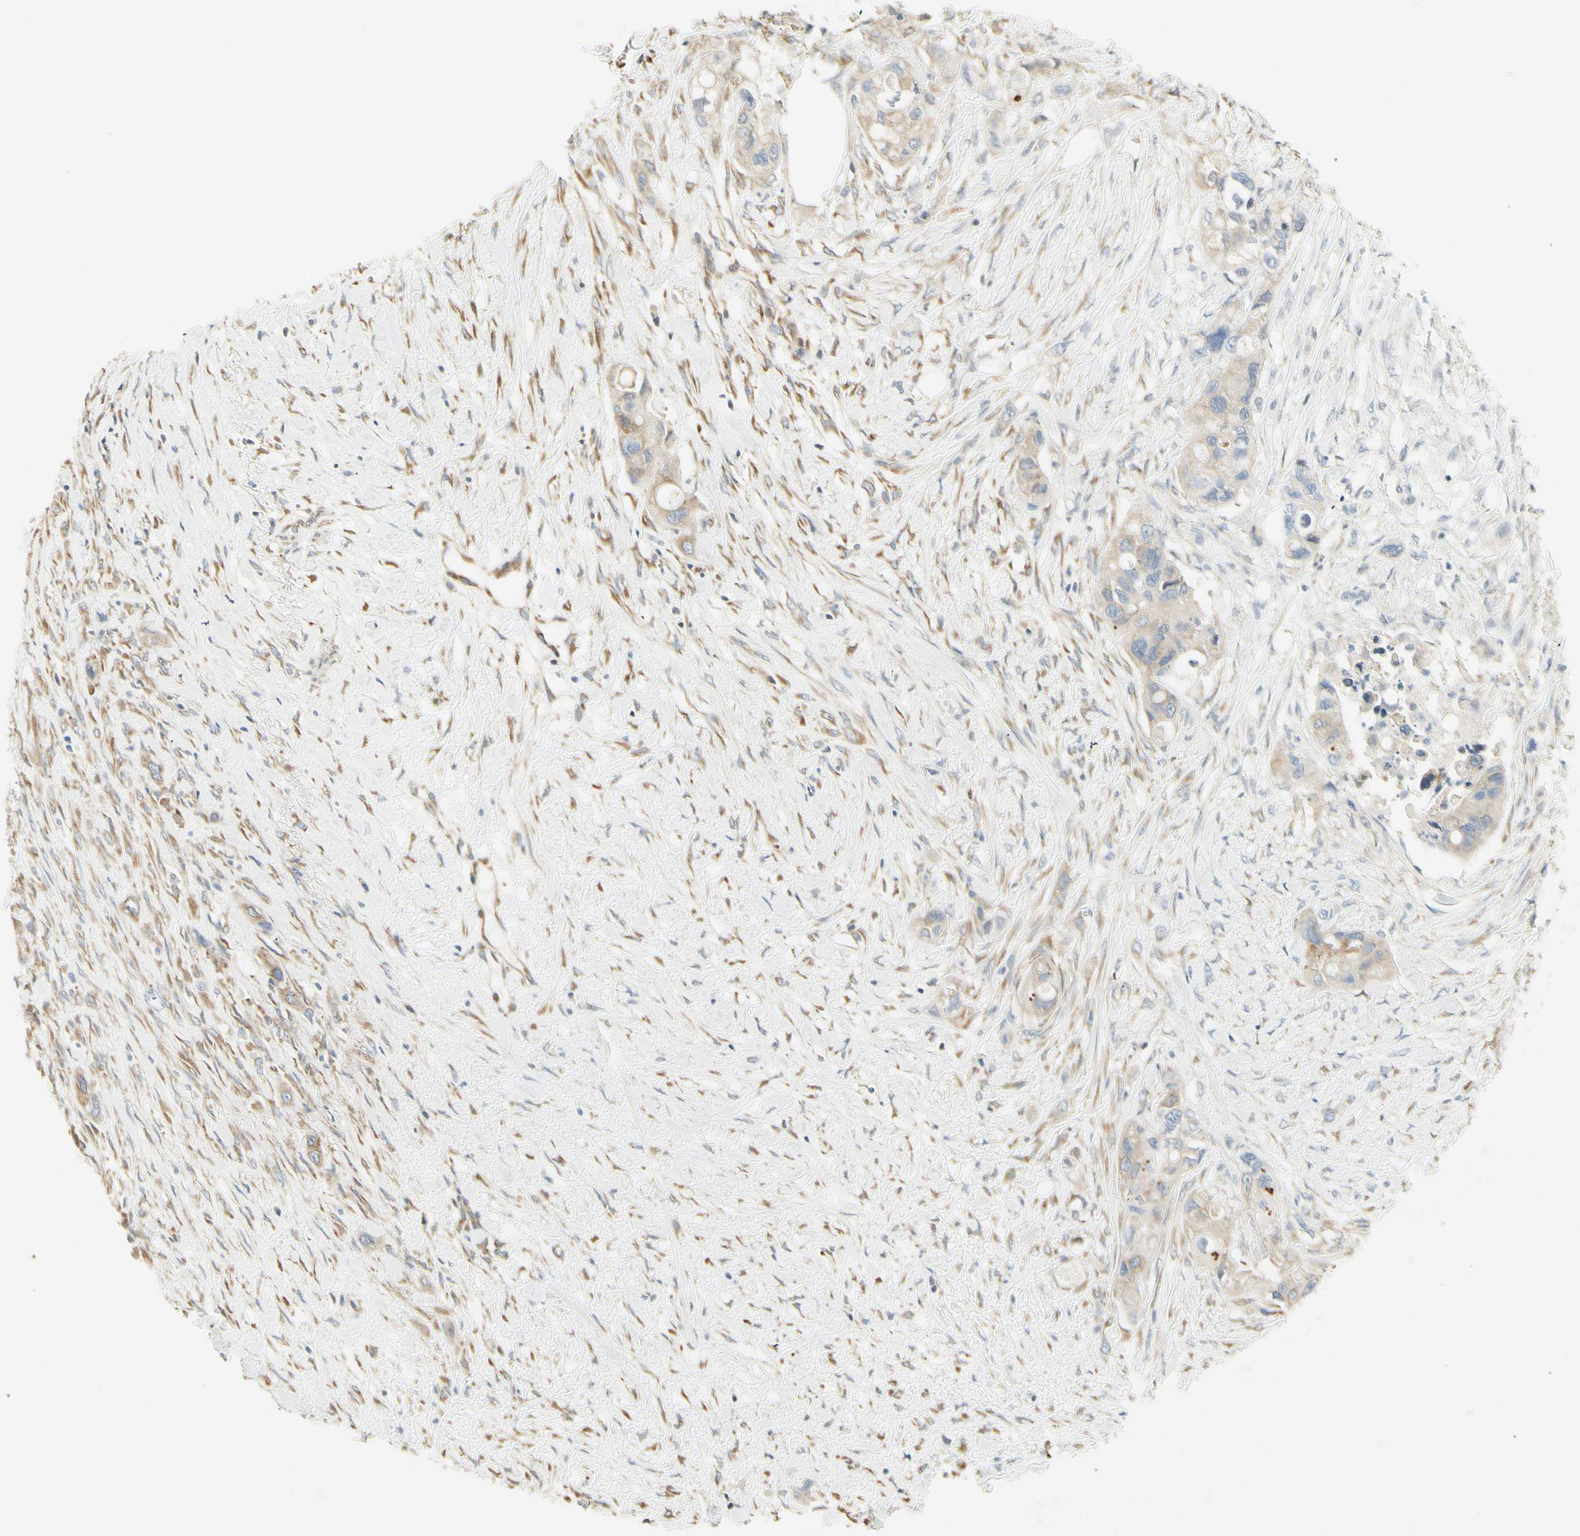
{"staining": {"intensity": "weak", "quantity": ">75%", "location": "cytoplasmic/membranous"}, "tissue": "colorectal cancer", "cell_type": "Tumor cells", "image_type": "cancer", "snomed": [{"axis": "morphology", "description": "Adenocarcinoma, NOS"}, {"axis": "topography", "description": "Colon"}], "caption": "Colorectal cancer (adenocarcinoma) stained with a protein marker shows weak staining in tumor cells.", "gene": "IGDCC4", "patient": {"sex": "female", "age": 57}}